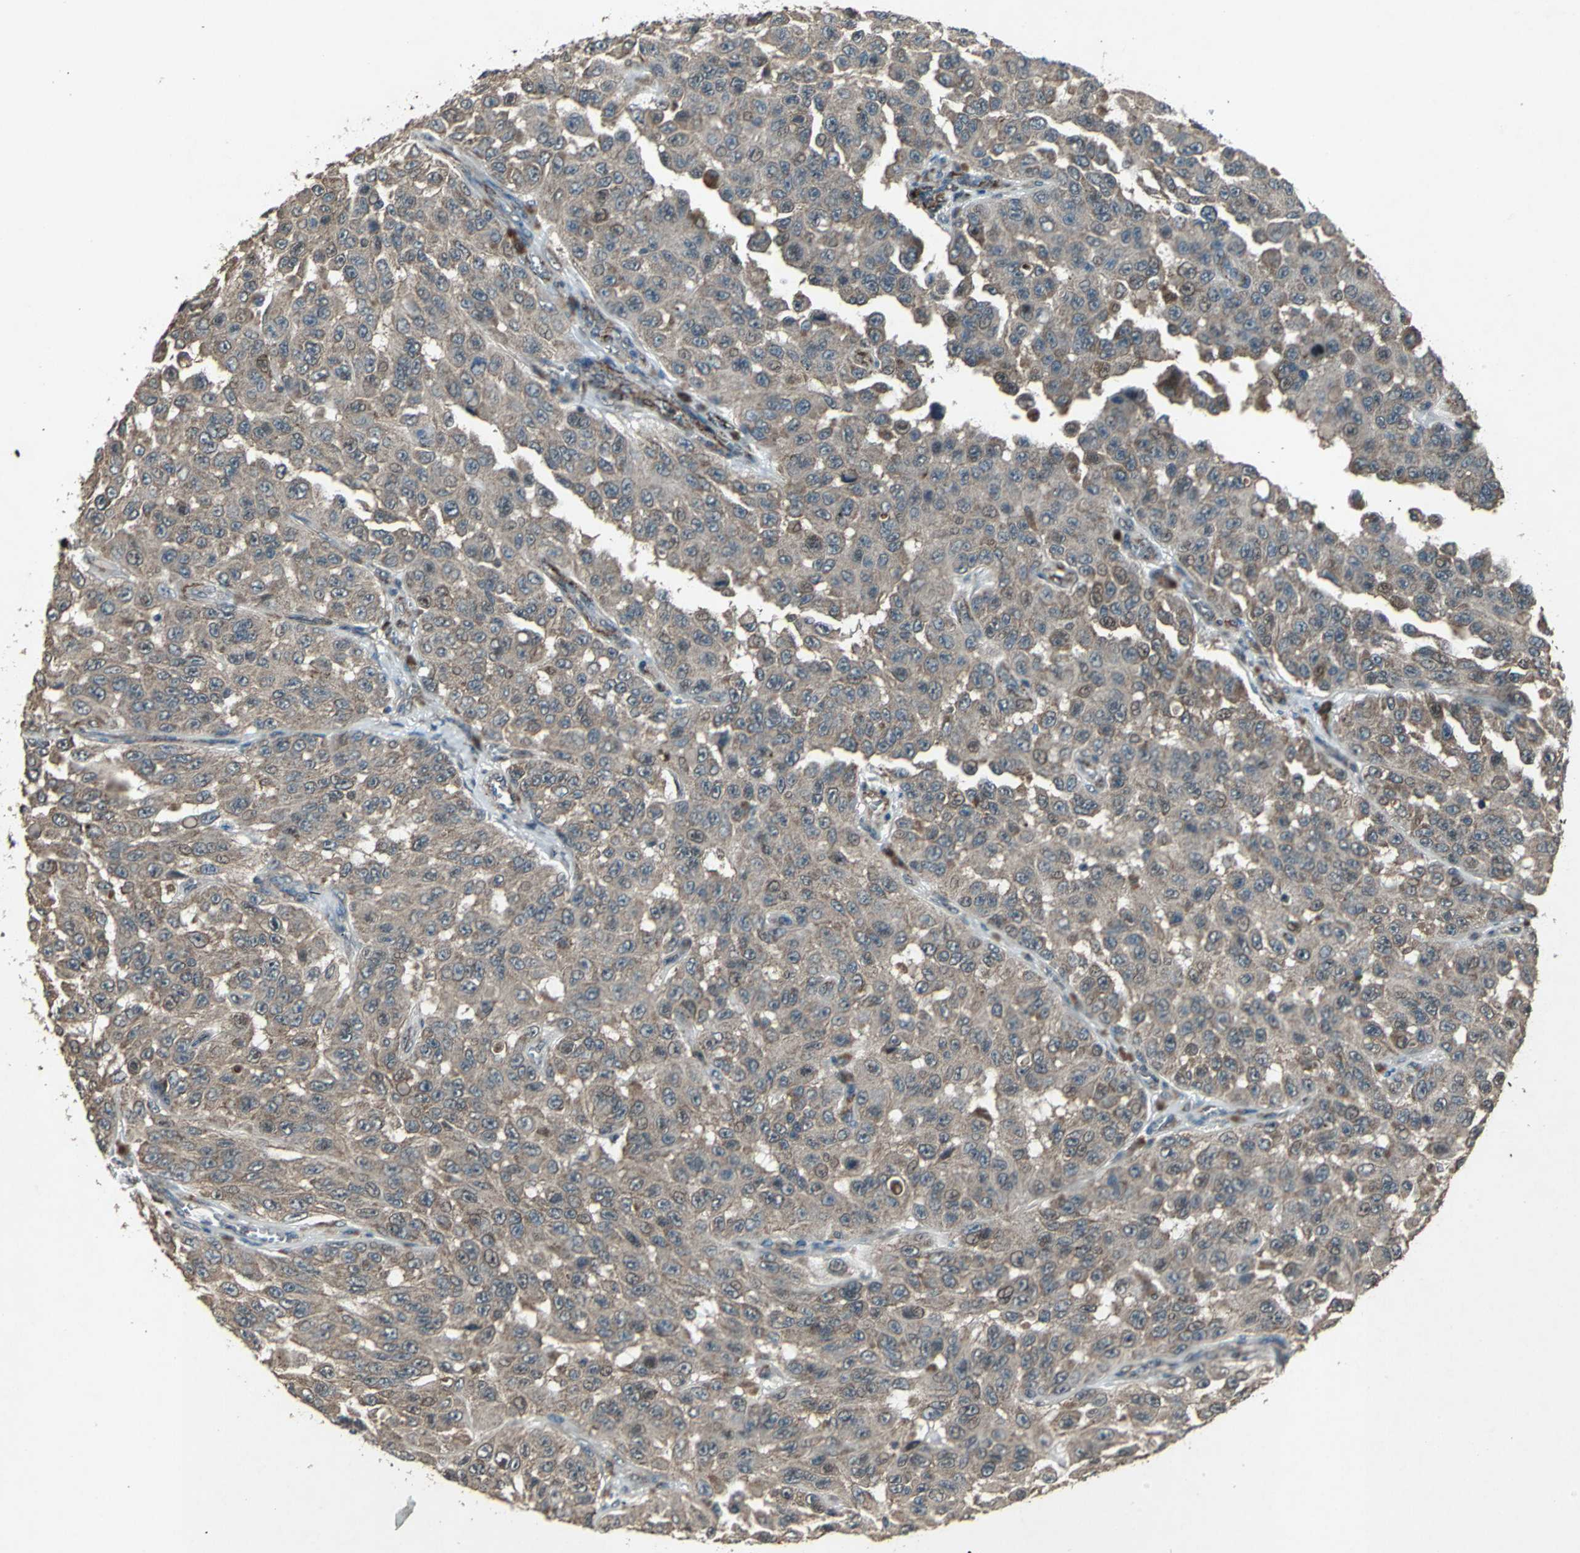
{"staining": {"intensity": "weak", "quantity": ">75%", "location": "cytoplasmic/membranous"}, "tissue": "melanoma", "cell_type": "Tumor cells", "image_type": "cancer", "snomed": [{"axis": "morphology", "description": "Malignant melanoma, NOS"}, {"axis": "topography", "description": "Skin"}], "caption": "Immunohistochemical staining of melanoma displays low levels of weak cytoplasmic/membranous expression in approximately >75% of tumor cells. The staining was performed using DAB (3,3'-diaminobenzidine) to visualize the protein expression in brown, while the nuclei were stained in blue with hematoxylin (Magnification: 20x).", "gene": "SEPTIN4", "patient": {"sex": "male", "age": 30}}